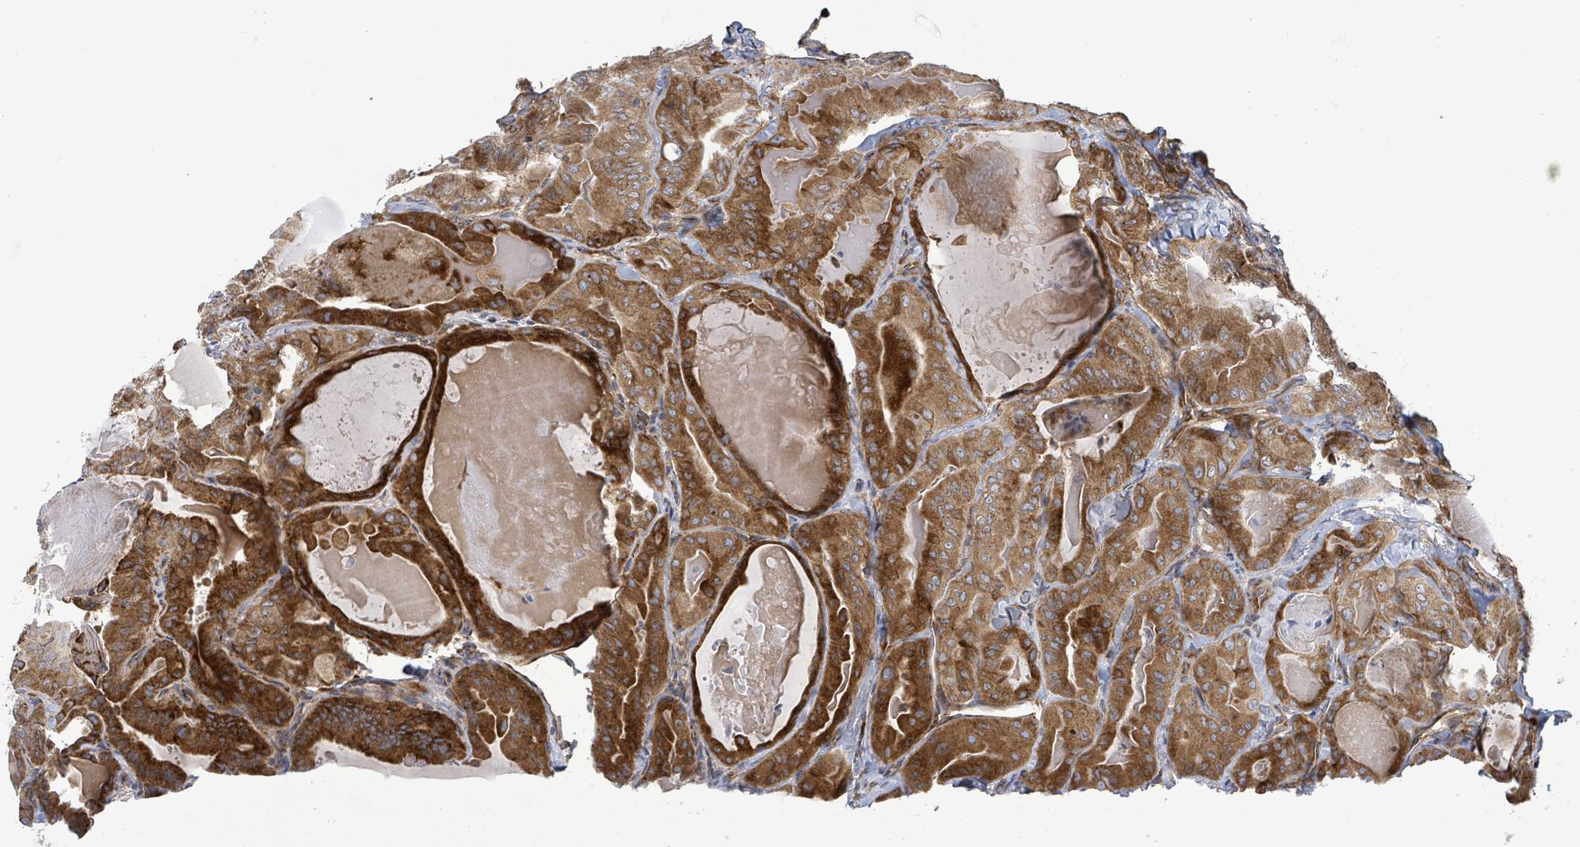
{"staining": {"intensity": "strong", "quantity": ">75%", "location": "cytoplasmic/membranous"}, "tissue": "thyroid cancer", "cell_type": "Tumor cells", "image_type": "cancer", "snomed": [{"axis": "morphology", "description": "Papillary adenocarcinoma, NOS"}, {"axis": "topography", "description": "Thyroid gland"}], "caption": "Protein expression analysis of thyroid papillary adenocarcinoma exhibits strong cytoplasmic/membranous positivity in about >75% of tumor cells.", "gene": "NOMO1", "patient": {"sex": "female", "age": 68}}